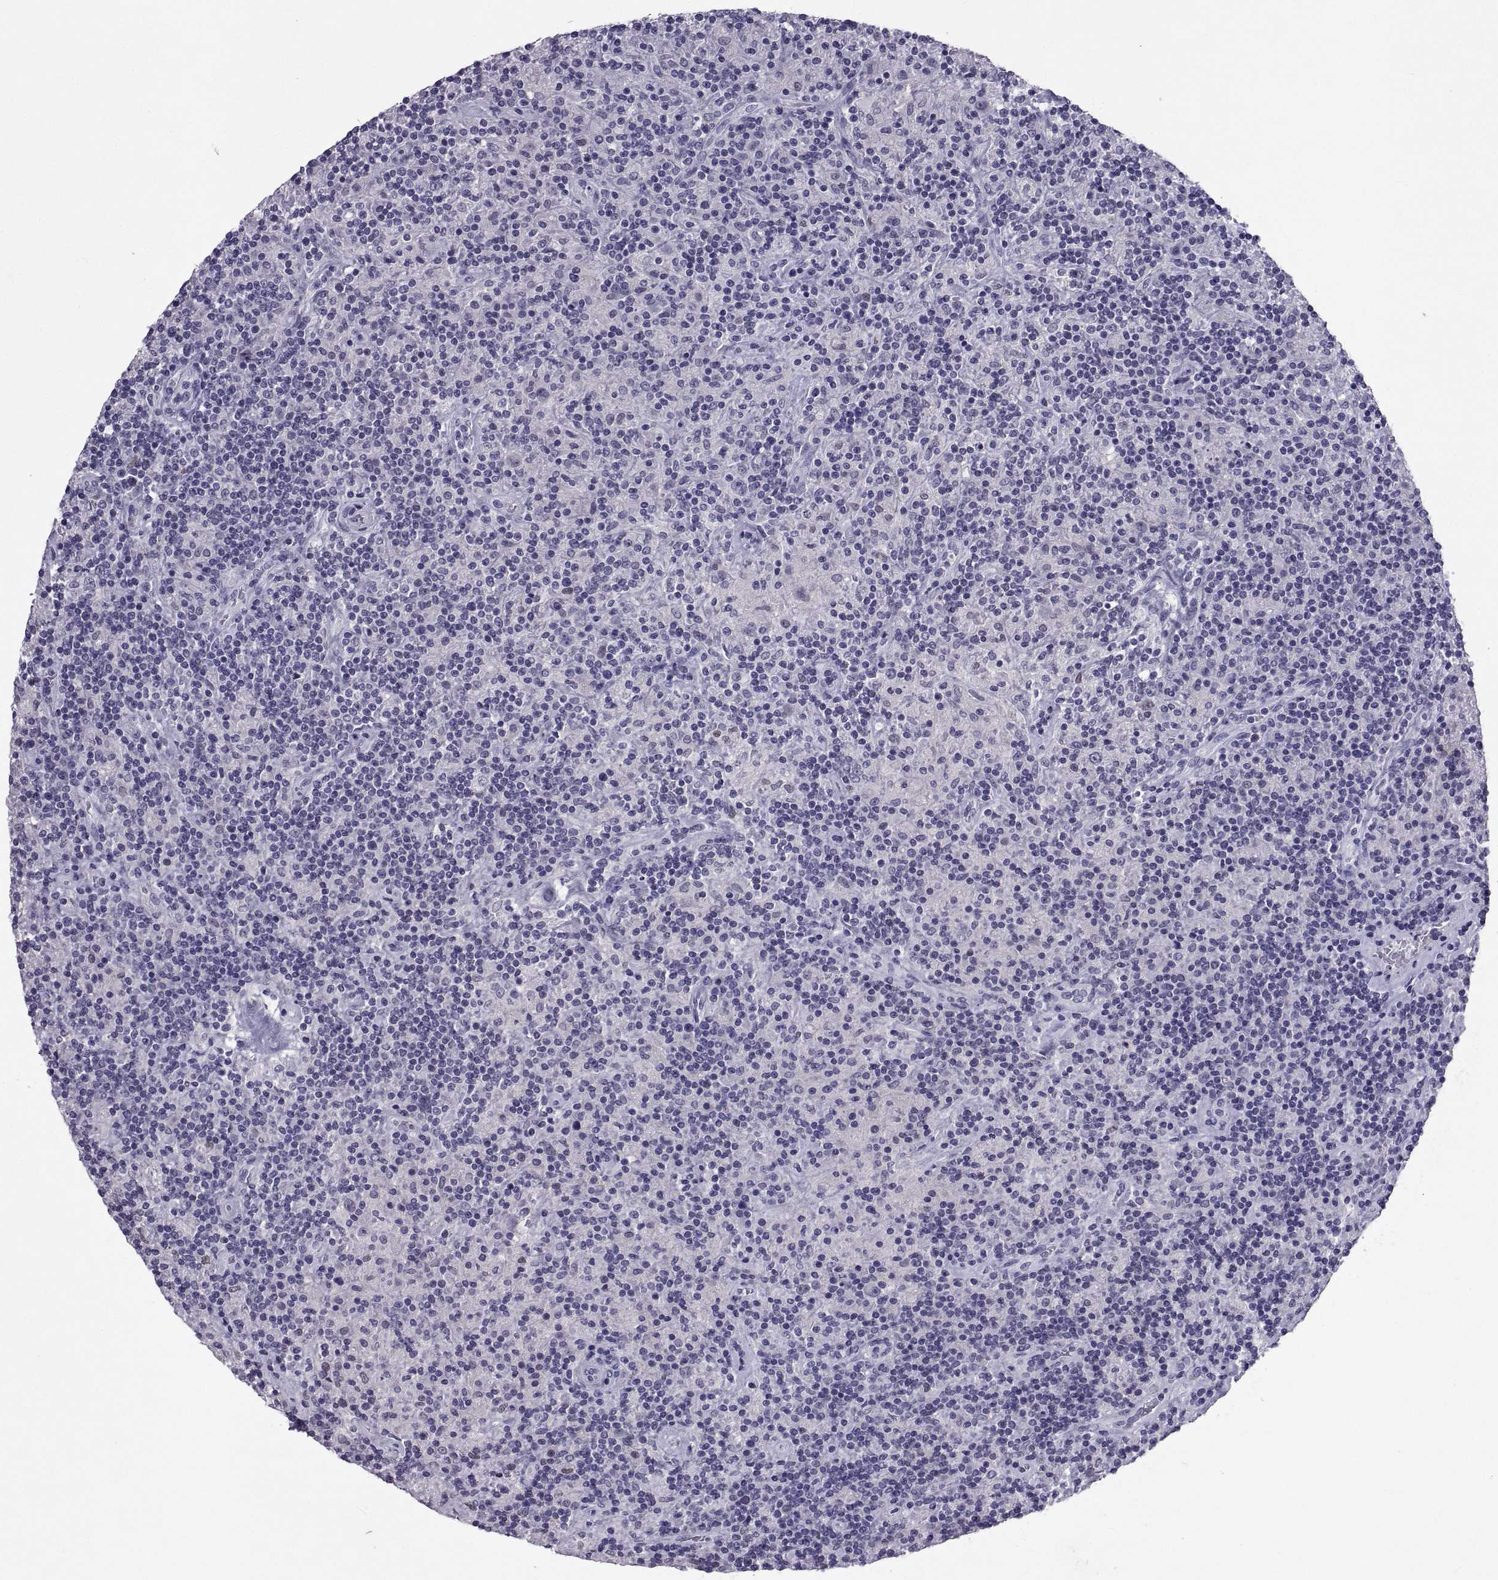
{"staining": {"intensity": "negative", "quantity": "none", "location": "none"}, "tissue": "lymphoma", "cell_type": "Tumor cells", "image_type": "cancer", "snomed": [{"axis": "morphology", "description": "Hodgkin's disease, NOS"}, {"axis": "topography", "description": "Lymph node"}], "caption": "Immunohistochemistry image of neoplastic tissue: human lymphoma stained with DAB shows no significant protein expression in tumor cells.", "gene": "SOX21", "patient": {"sex": "male", "age": 70}}